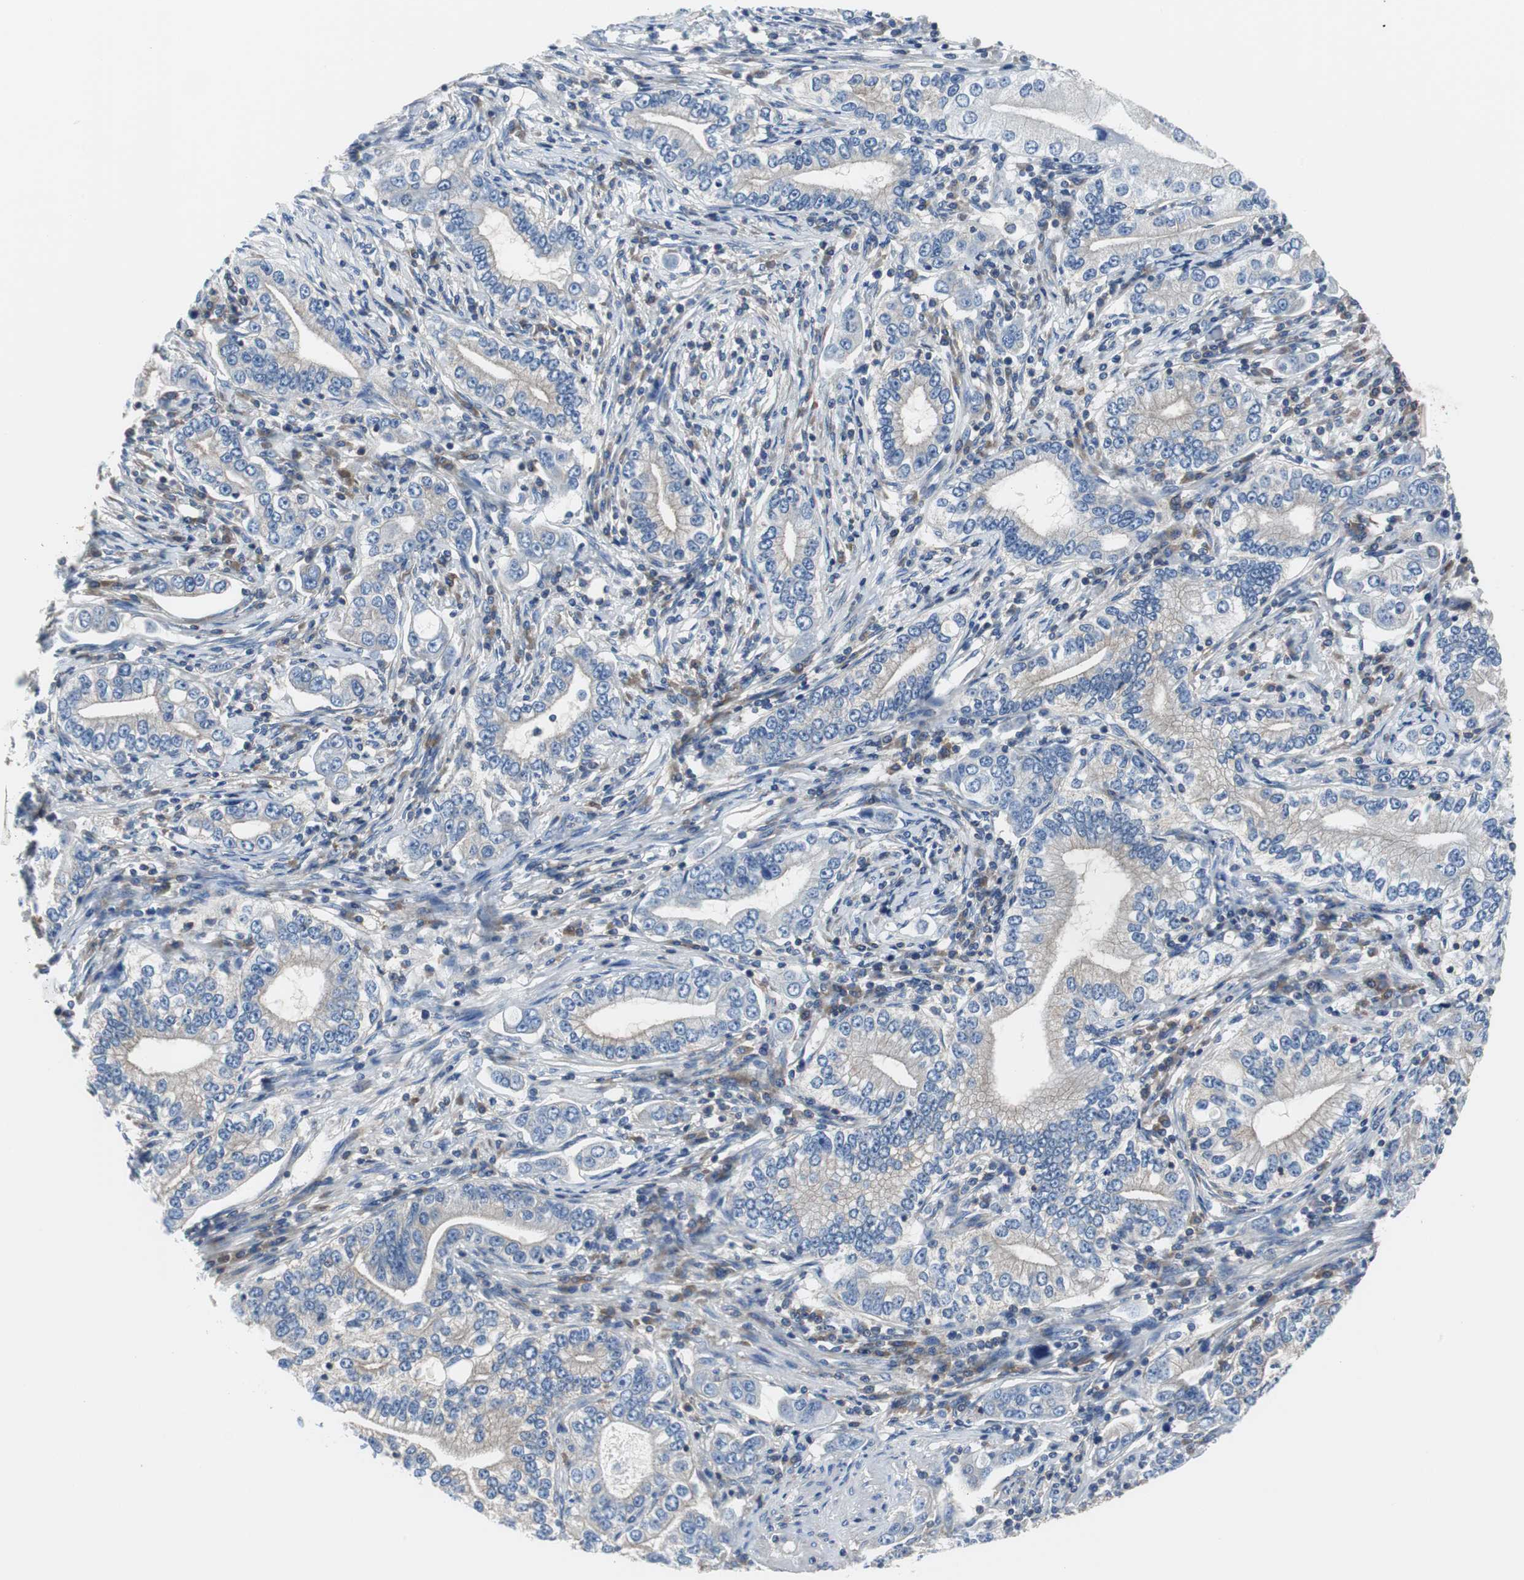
{"staining": {"intensity": "weak", "quantity": ">75%", "location": "cytoplasmic/membranous"}, "tissue": "stomach cancer", "cell_type": "Tumor cells", "image_type": "cancer", "snomed": [{"axis": "morphology", "description": "Adenocarcinoma, NOS"}, {"axis": "topography", "description": "Stomach, lower"}], "caption": "A low amount of weak cytoplasmic/membranous expression is identified in about >75% of tumor cells in stomach cancer tissue.", "gene": "BRAF", "patient": {"sex": "female", "age": 72}}